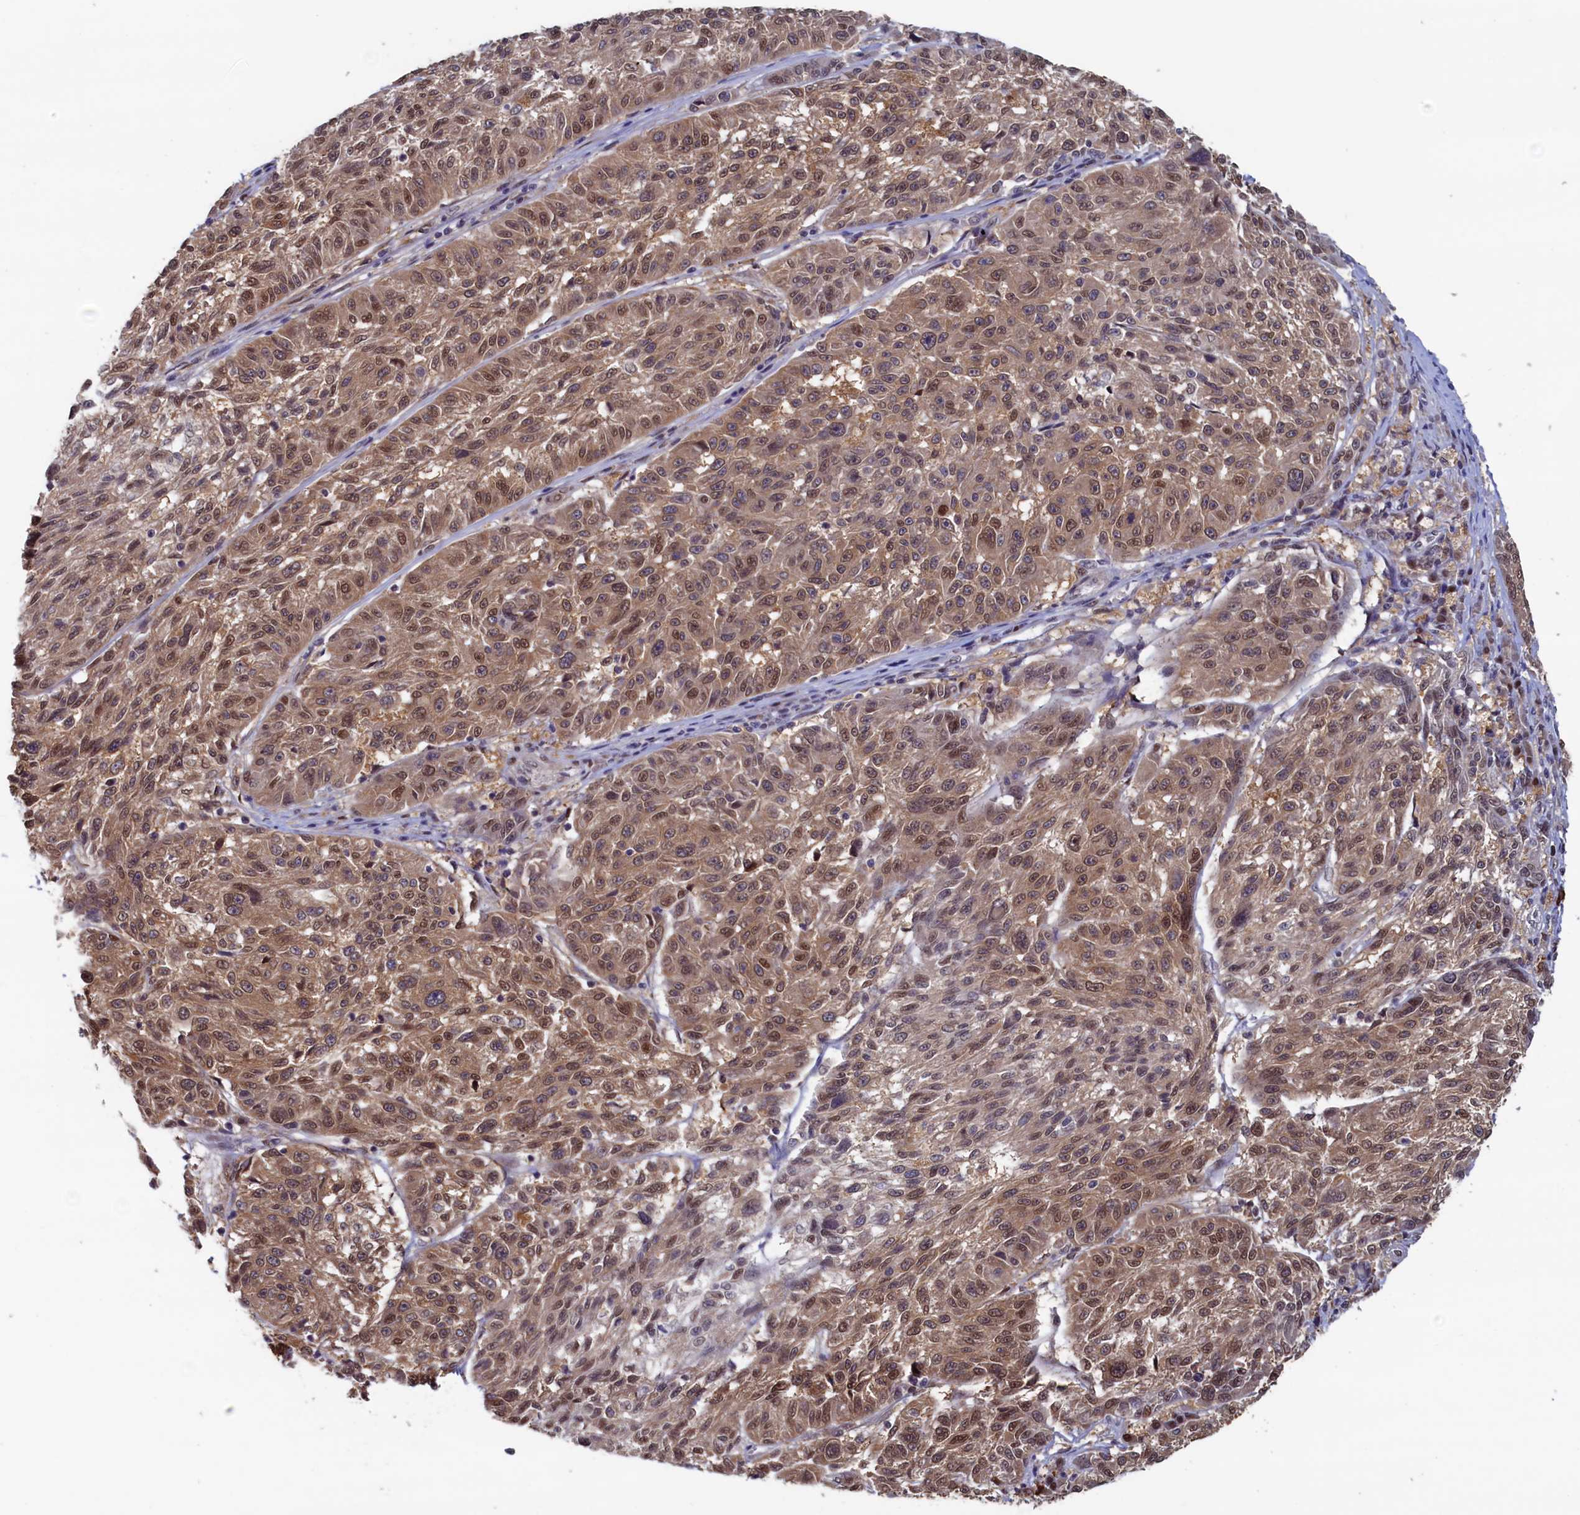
{"staining": {"intensity": "moderate", "quantity": ">75%", "location": "cytoplasmic/membranous,nuclear"}, "tissue": "melanoma", "cell_type": "Tumor cells", "image_type": "cancer", "snomed": [{"axis": "morphology", "description": "Malignant melanoma, NOS"}, {"axis": "topography", "description": "Skin"}], "caption": "Tumor cells display medium levels of moderate cytoplasmic/membranous and nuclear positivity in approximately >75% of cells in malignant melanoma.", "gene": "AHCY", "patient": {"sex": "male", "age": 53}}